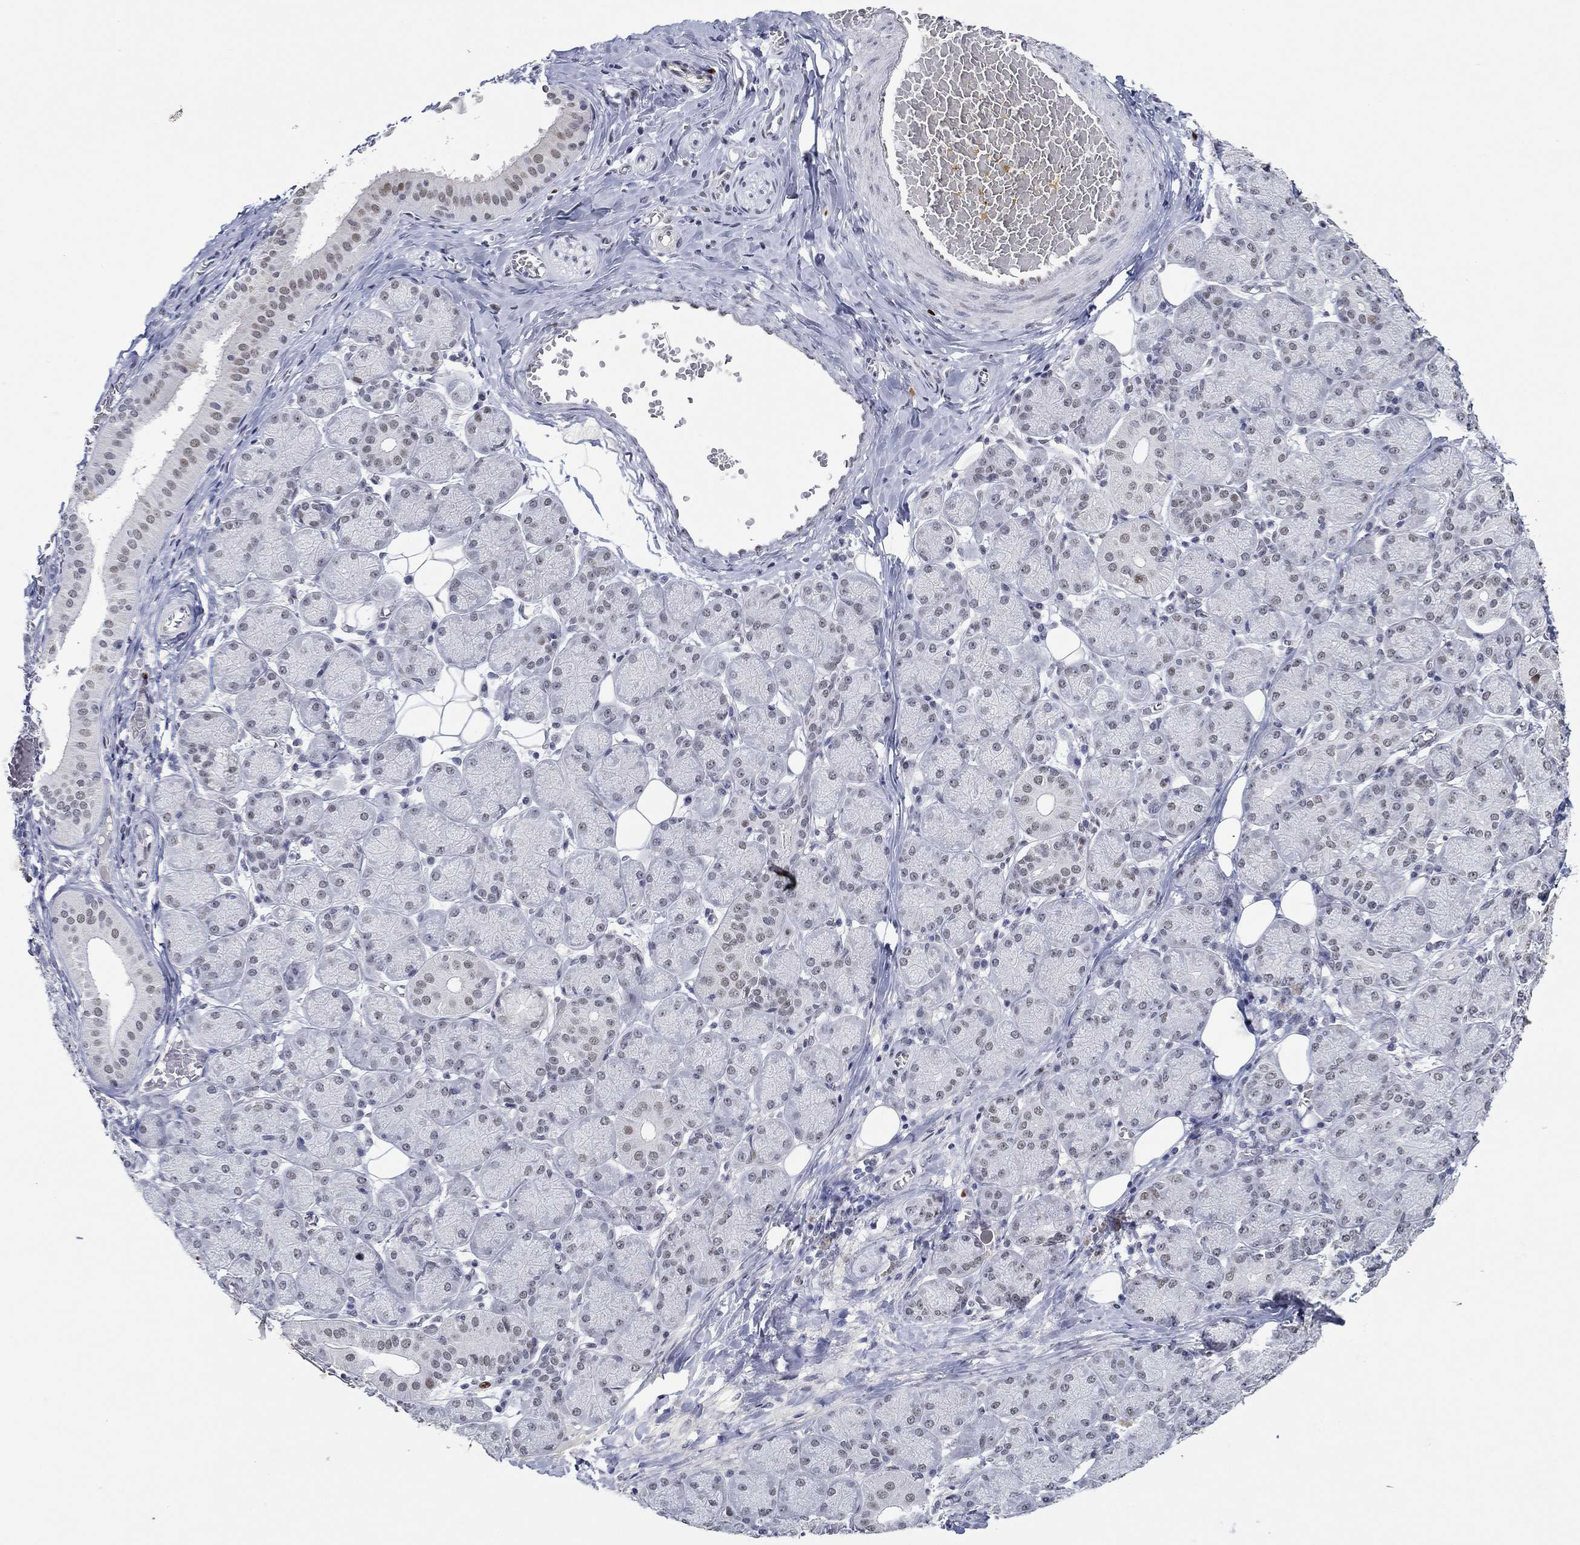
{"staining": {"intensity": "moderate", "quantity": "<25%", "location": "nuclear"}, "tissue": "salivary gland", "cell_type": "Glandular cells", "image_type": "normal", "snomed": [{"axis": "morphology", "description": "Normal tissue, NOS"}, {"axis": "topography", "description": "Salivary gland"}, {"axis": "topography", "description": "Peripheral nerve tissue"}], "caption": "Immunohistochemical staining of benign salivary gland exhibits <25% levels of moderate nuclear protein staining in about <25% of glandular cells.", "gene": "GATA2", "patient": {"sex": "female", "age": 24}}